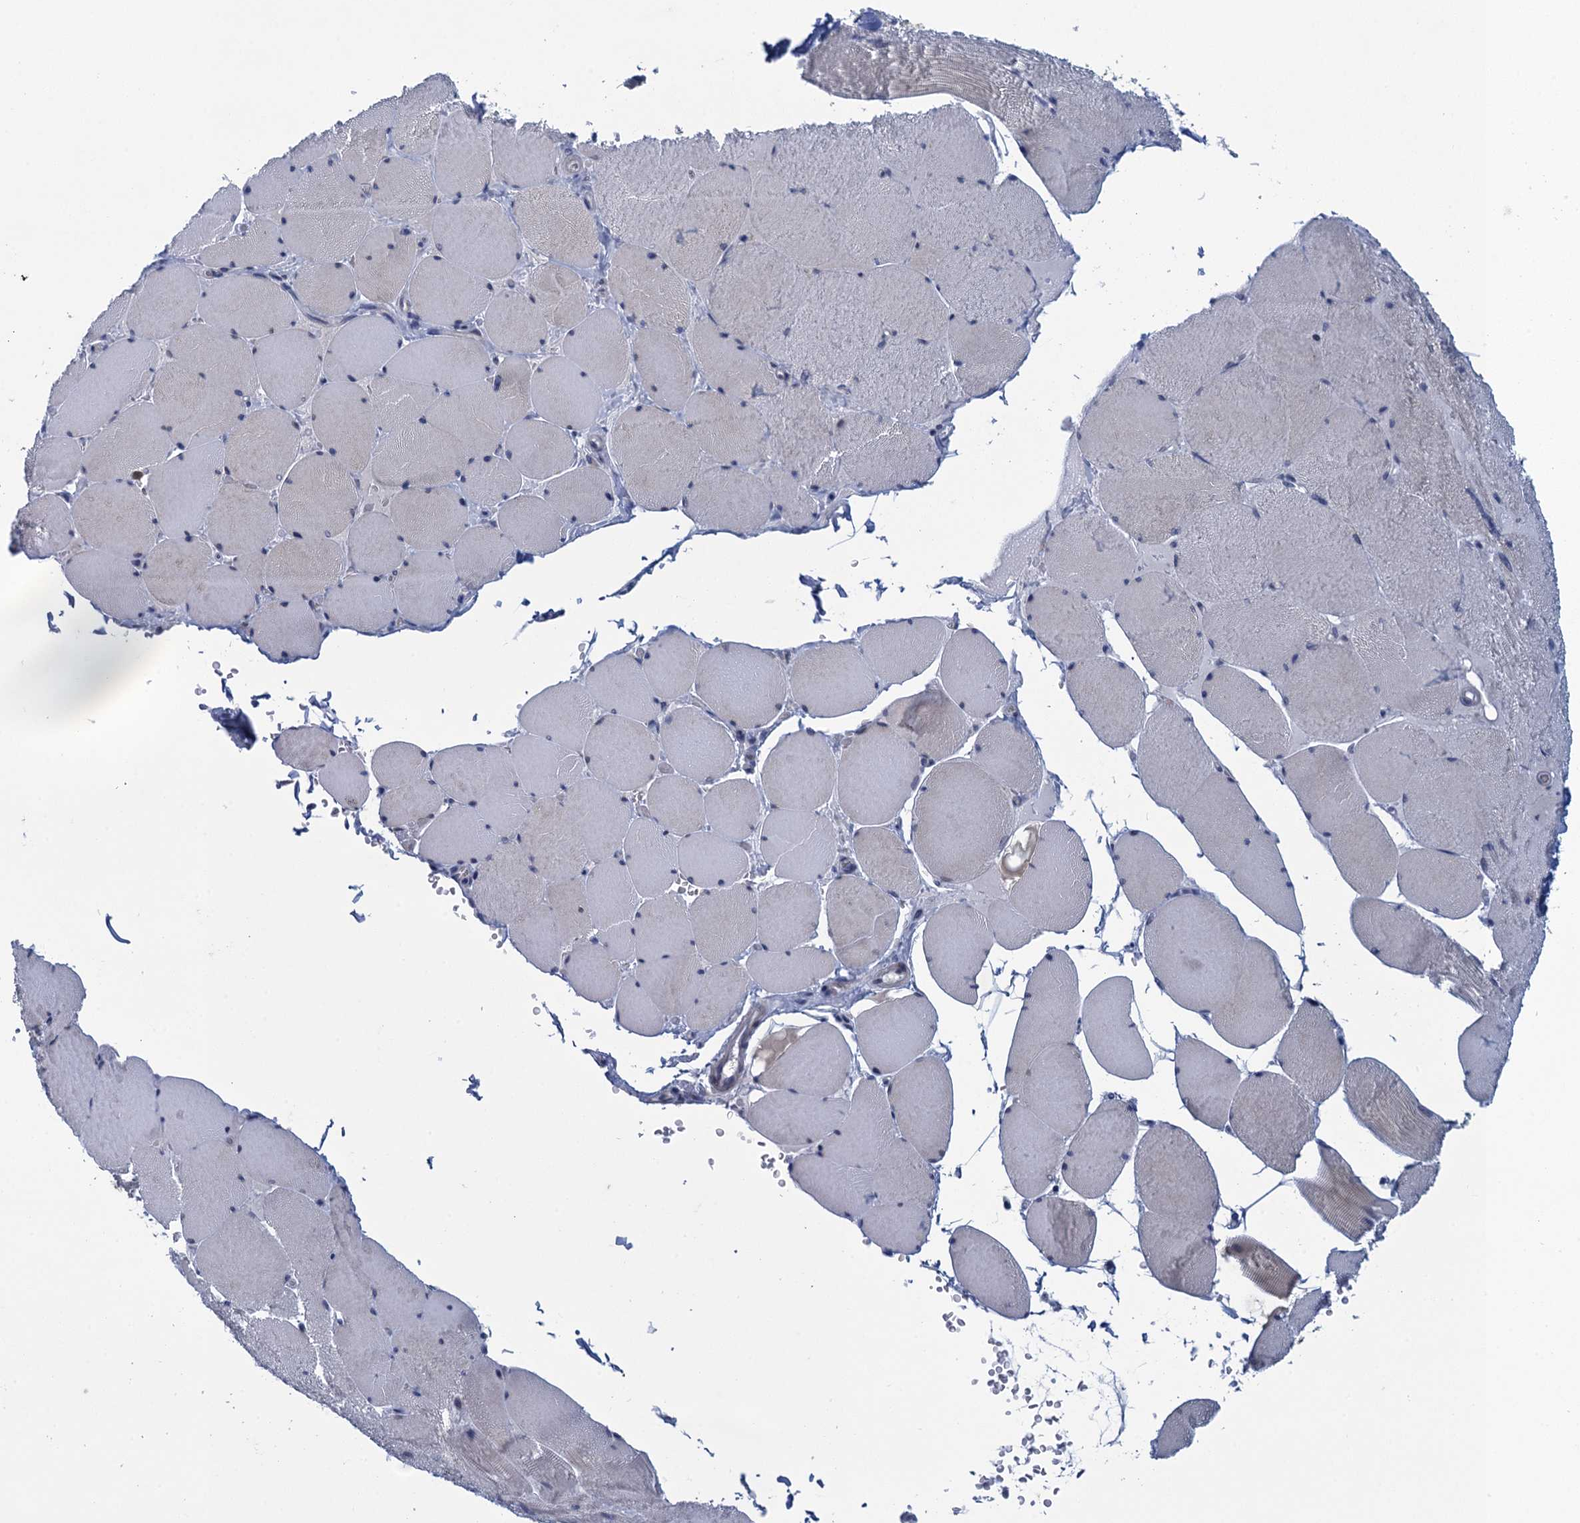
{"staining": {"intensity": "weak", "quantity": "25%-75%", "location": "cytoplasmic/membranous"}, "tissue": "skeletal muscle", "cell_type": "Myocytes", "image_type": "normal", "snomed": [{"axis": "morphology", "description": "Normal tissue, NOS"}, {"axis": "topography", "description": "Skeletal muscle"}, {"axis": "topography", "description": "Head-Neck"}], "caption": "DAB immunohistochemical staining of unremarkable skeletal muscle reveals weak cytoplasmic/membranous protein expression in approximately 25%-75% of myocytes. The staining was performed using DAB (3,3'-diaminobenzidine), with brown indicating positive protein expression. Nuclei are stained blue with hematoxylin.", "gene": "SCEL", "patient": {"sex": "male", "age": 66}}